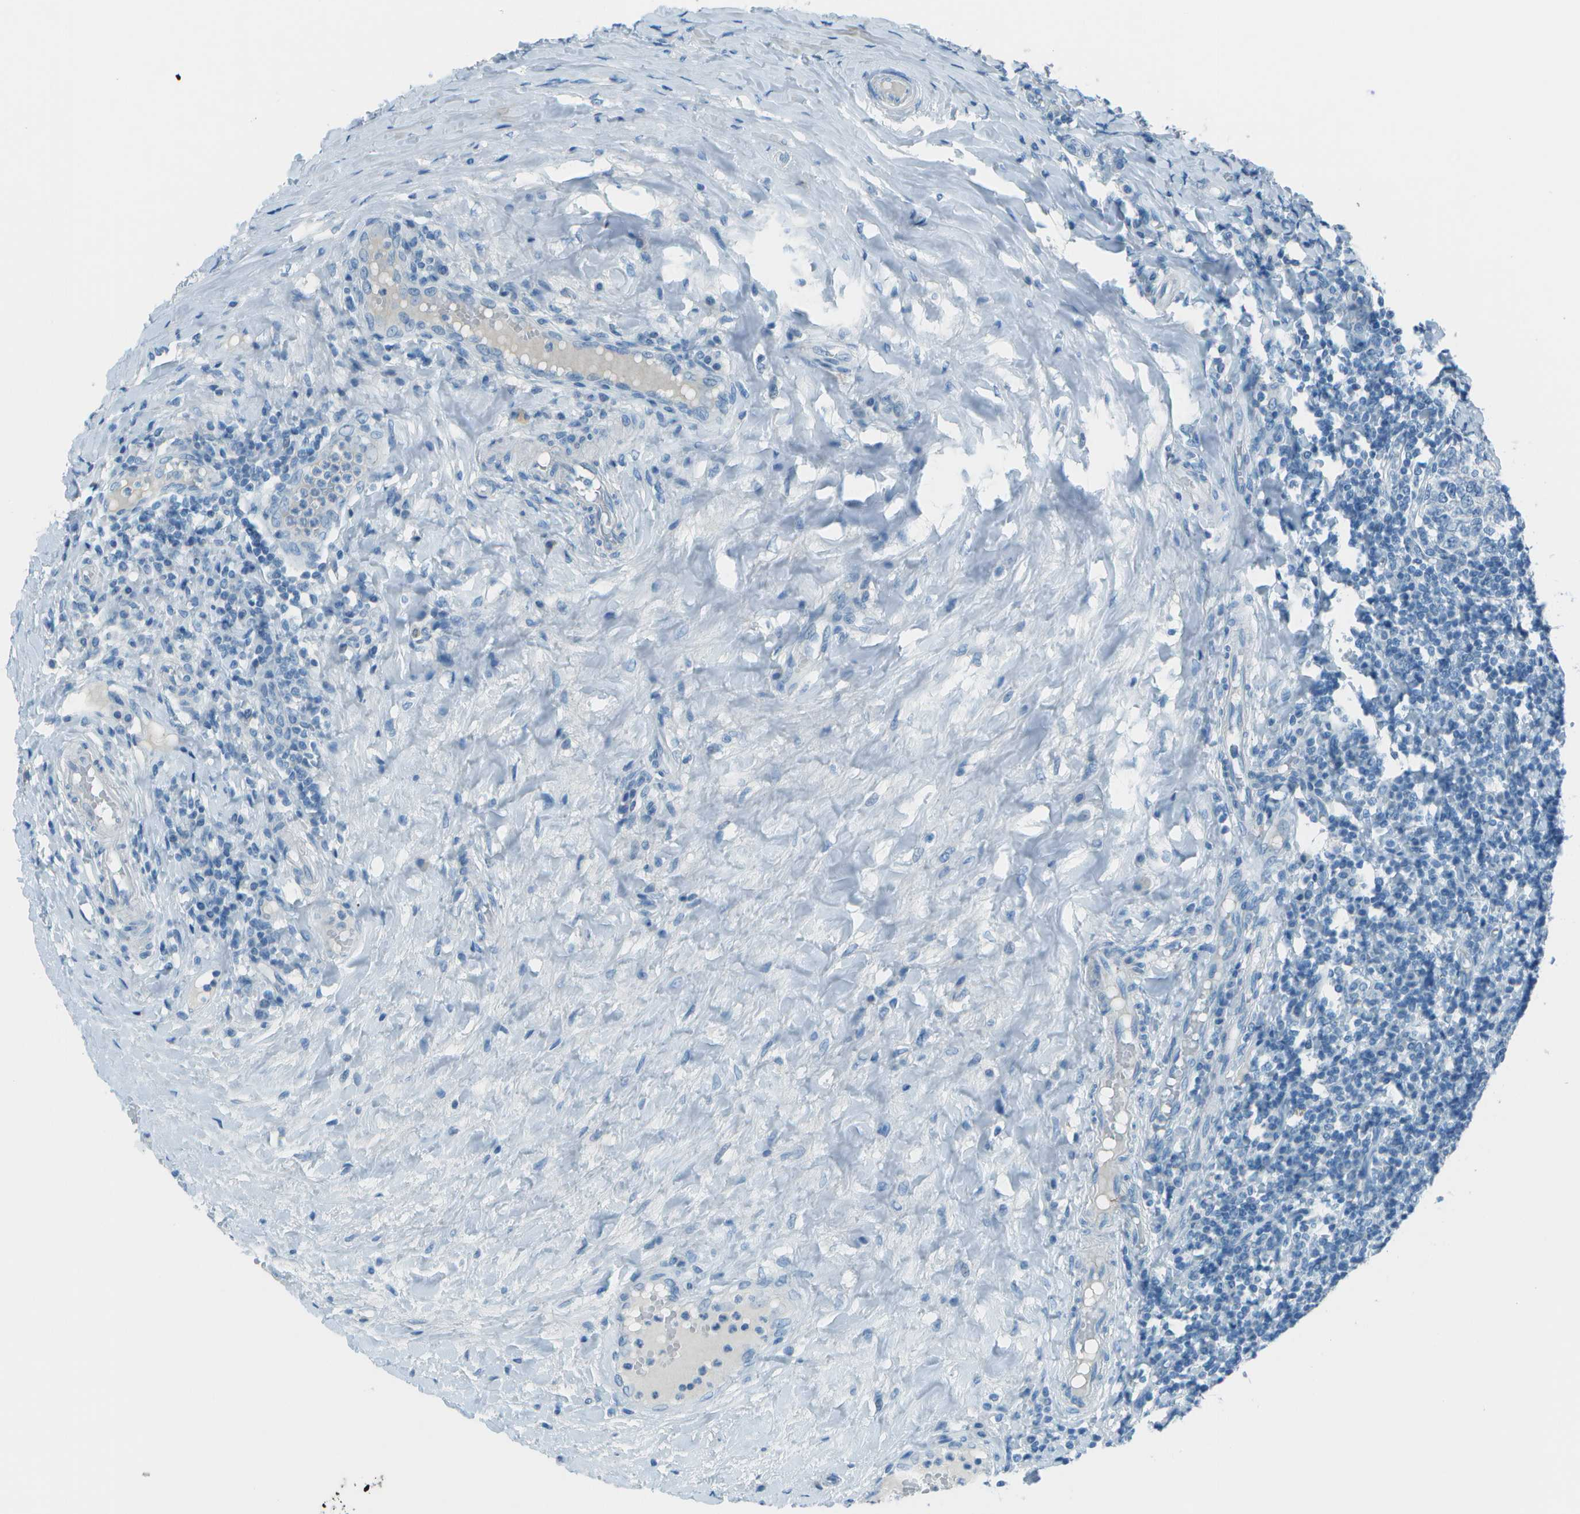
{"staining": {"intensity": "negative", "quantity": "none", "location": "none"}, "tissue": "tonsil", "cell_type": "Germinal center cells", "image_type": "normal", "snomed": [{"axis": "morphology", "description": "Normal tissue, NOS"}, {"axis": "topography", "description": "Tonsil"}], "caption": "A high-resolution photomicrograph shows immunohistochemistry (IHC) staining of unremarkable tonsil, which displays no significant staining in germinal center cells.", "gene": "FGF1", "patient": {"sex": "female", "age": 19}}